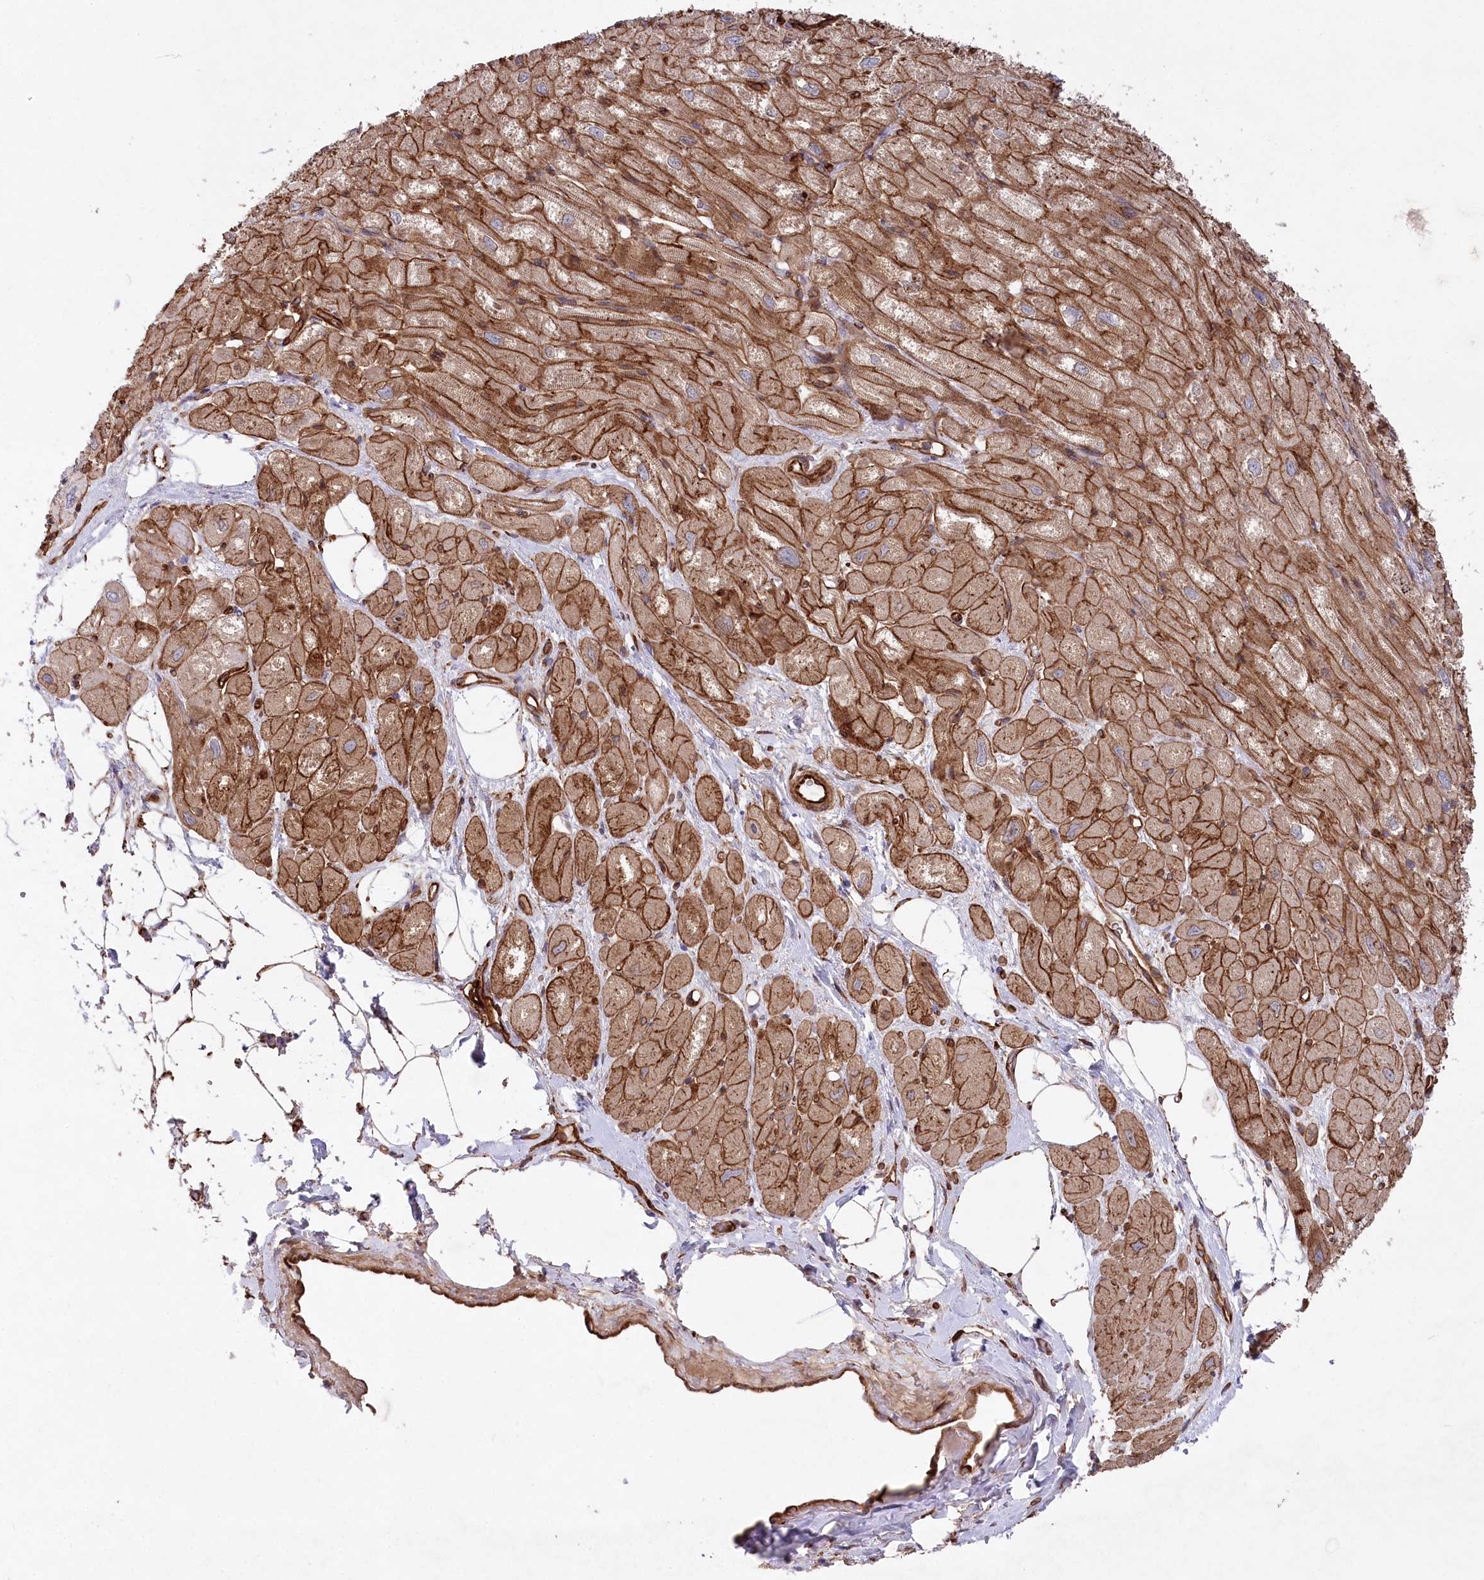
{"staining": {"intensity": "strong", "quantity": ">75%", "location": "cytoplasmic/membranous"}, "tissue": "heart muscle", "cell_type": "Cardiomyocytes", "image_type": "normal", "snomed": [{"axis": "morphology", "description": "Normal tissue, NOS"}, {"axis": "topography", "description": "Heart"}], "caption": "Protein staining exhibits strong cytoplasmic/membranous staining in approximately >75% of cardiomyocytes in unremarkable heart muscle. (DAB (3,3'-diaminobenzidine) IHC, brown staining for protein, blue staining for nuclei).", "gene": "MTPAP", "patient": {"sex": "male", "age": 50}}